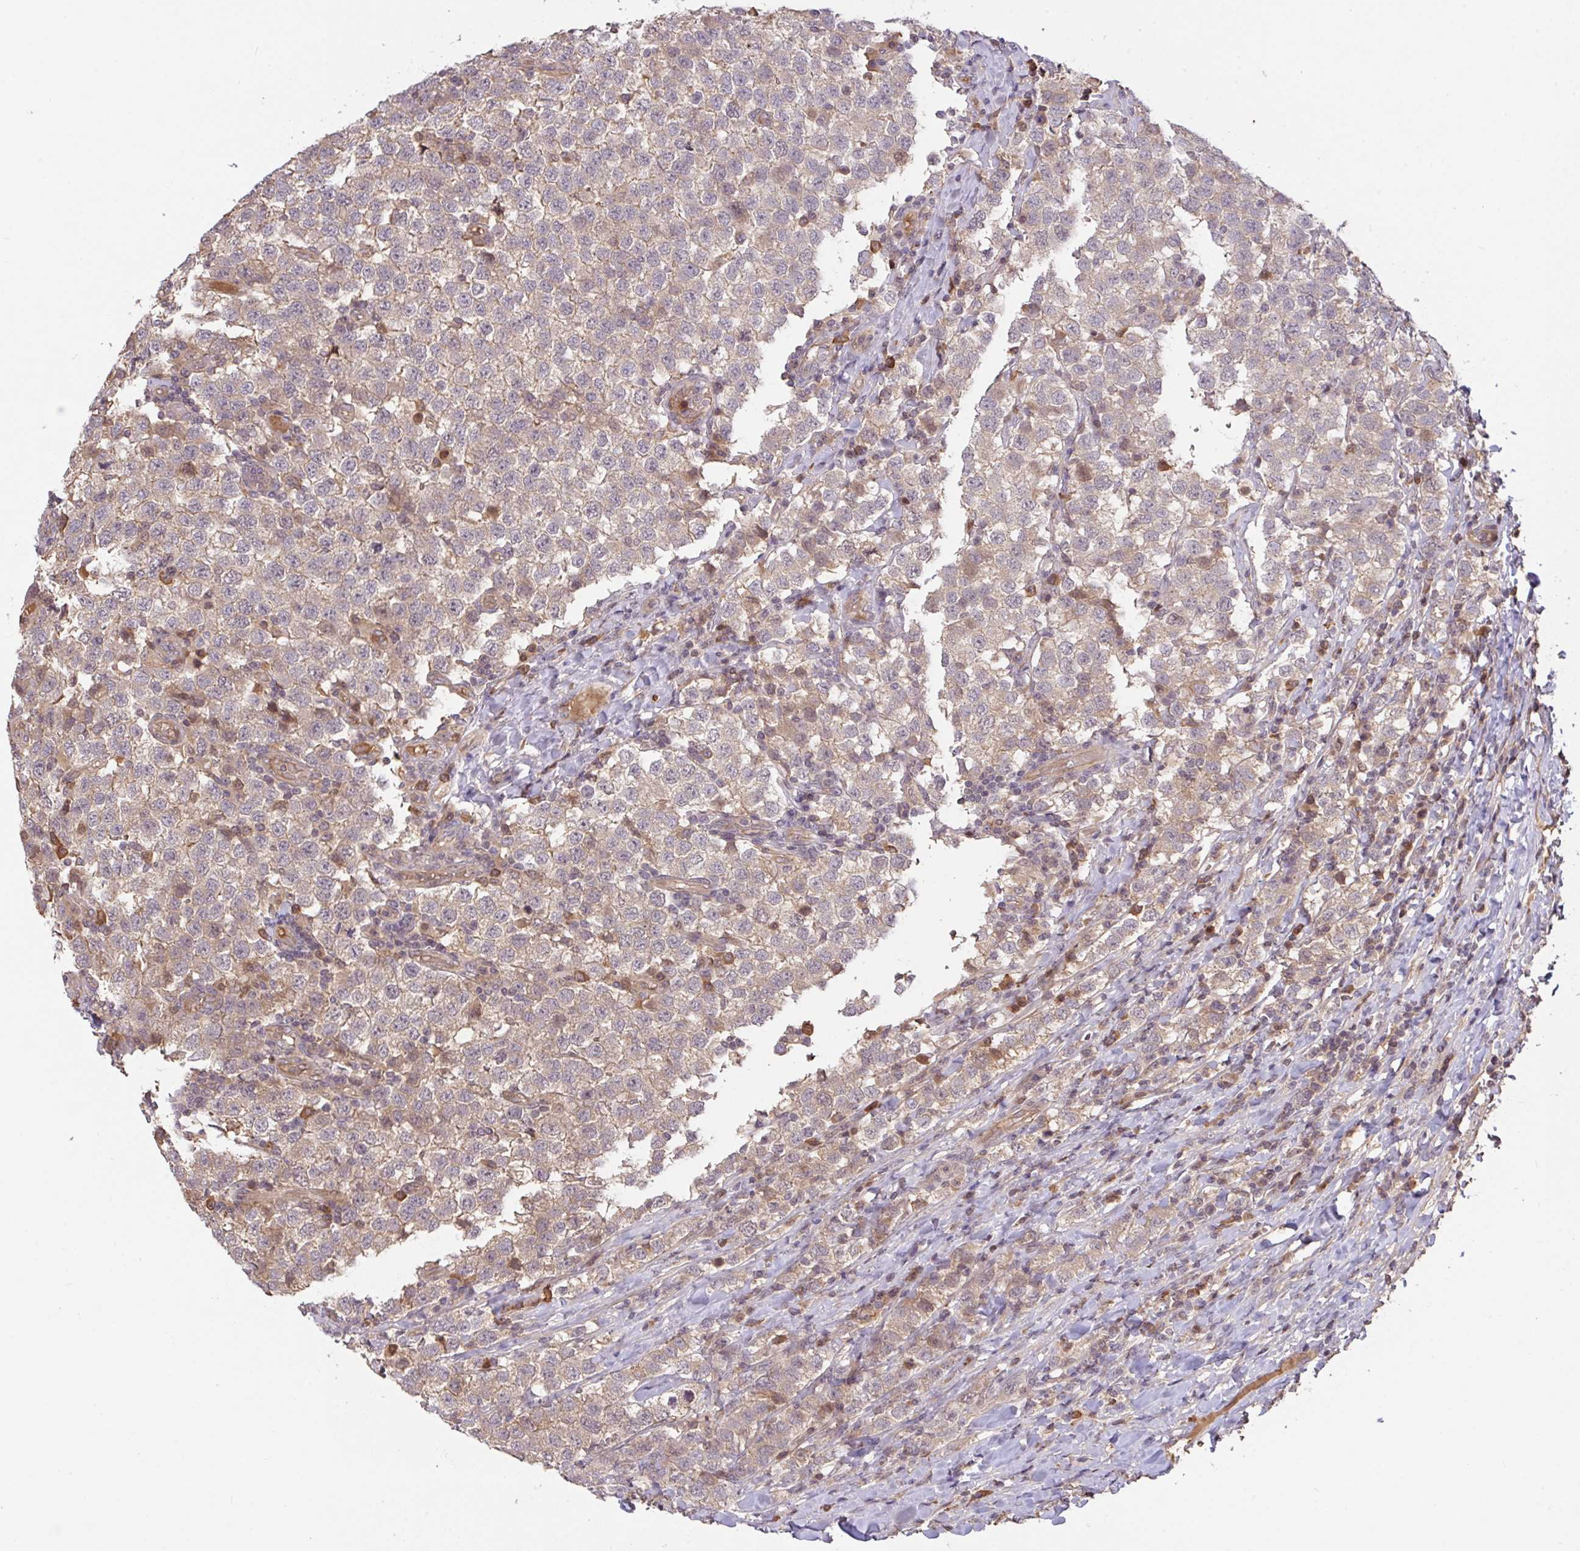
{"staining": {"intensity": "negative", "quantity": "none", "location": "none"}, "tissue": "testis cancer", "cell_type": "Tumor cells", "image_type": "cancer", "snomed": [{"axis": "morphology", "description": "Seminoma, NOS"}, {"axis": "topography", "description": "Testis"}], "caption": "A high-resolution image shows immunohistochemistry staining of testis cancer, which exhibits no significant staining in tumor cells.", "gene": "FCER1A", "patient": {"sex": "male", "age": 34}}